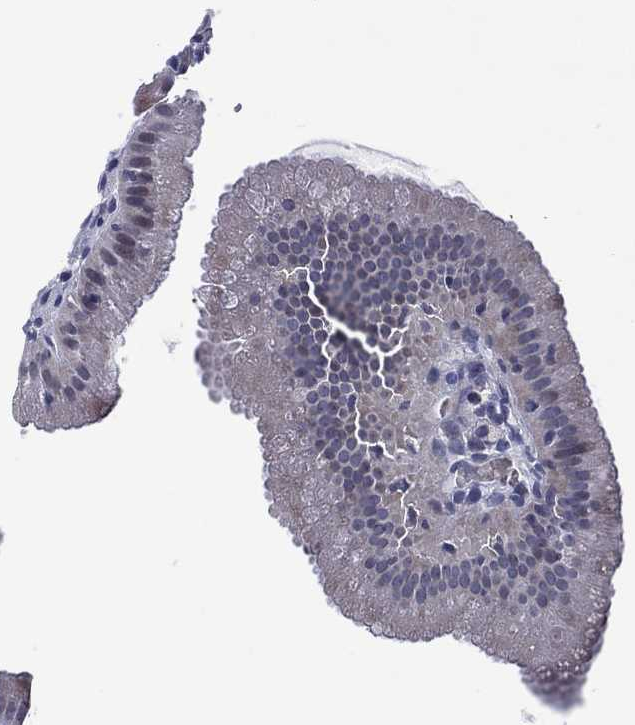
{"staining": {"intensity": "negative", "quantity": "none", "location": "none"}, "tissue": "gallbladder", "cell_type": "Glandular cells", "image_type": "normal", "snomed": [{"axis": "morphology", "description": "Normal tissue, NOS"}, {"axis": "topography", "description": "Gallbladder"}], "caption": "This is an immunohistochemistry (IHC) photomicrograph of normal gallbladder. There is no staining in glandular cells.", "gene": "CLIP3", "patient": {"sex": "male", "age": 67}}